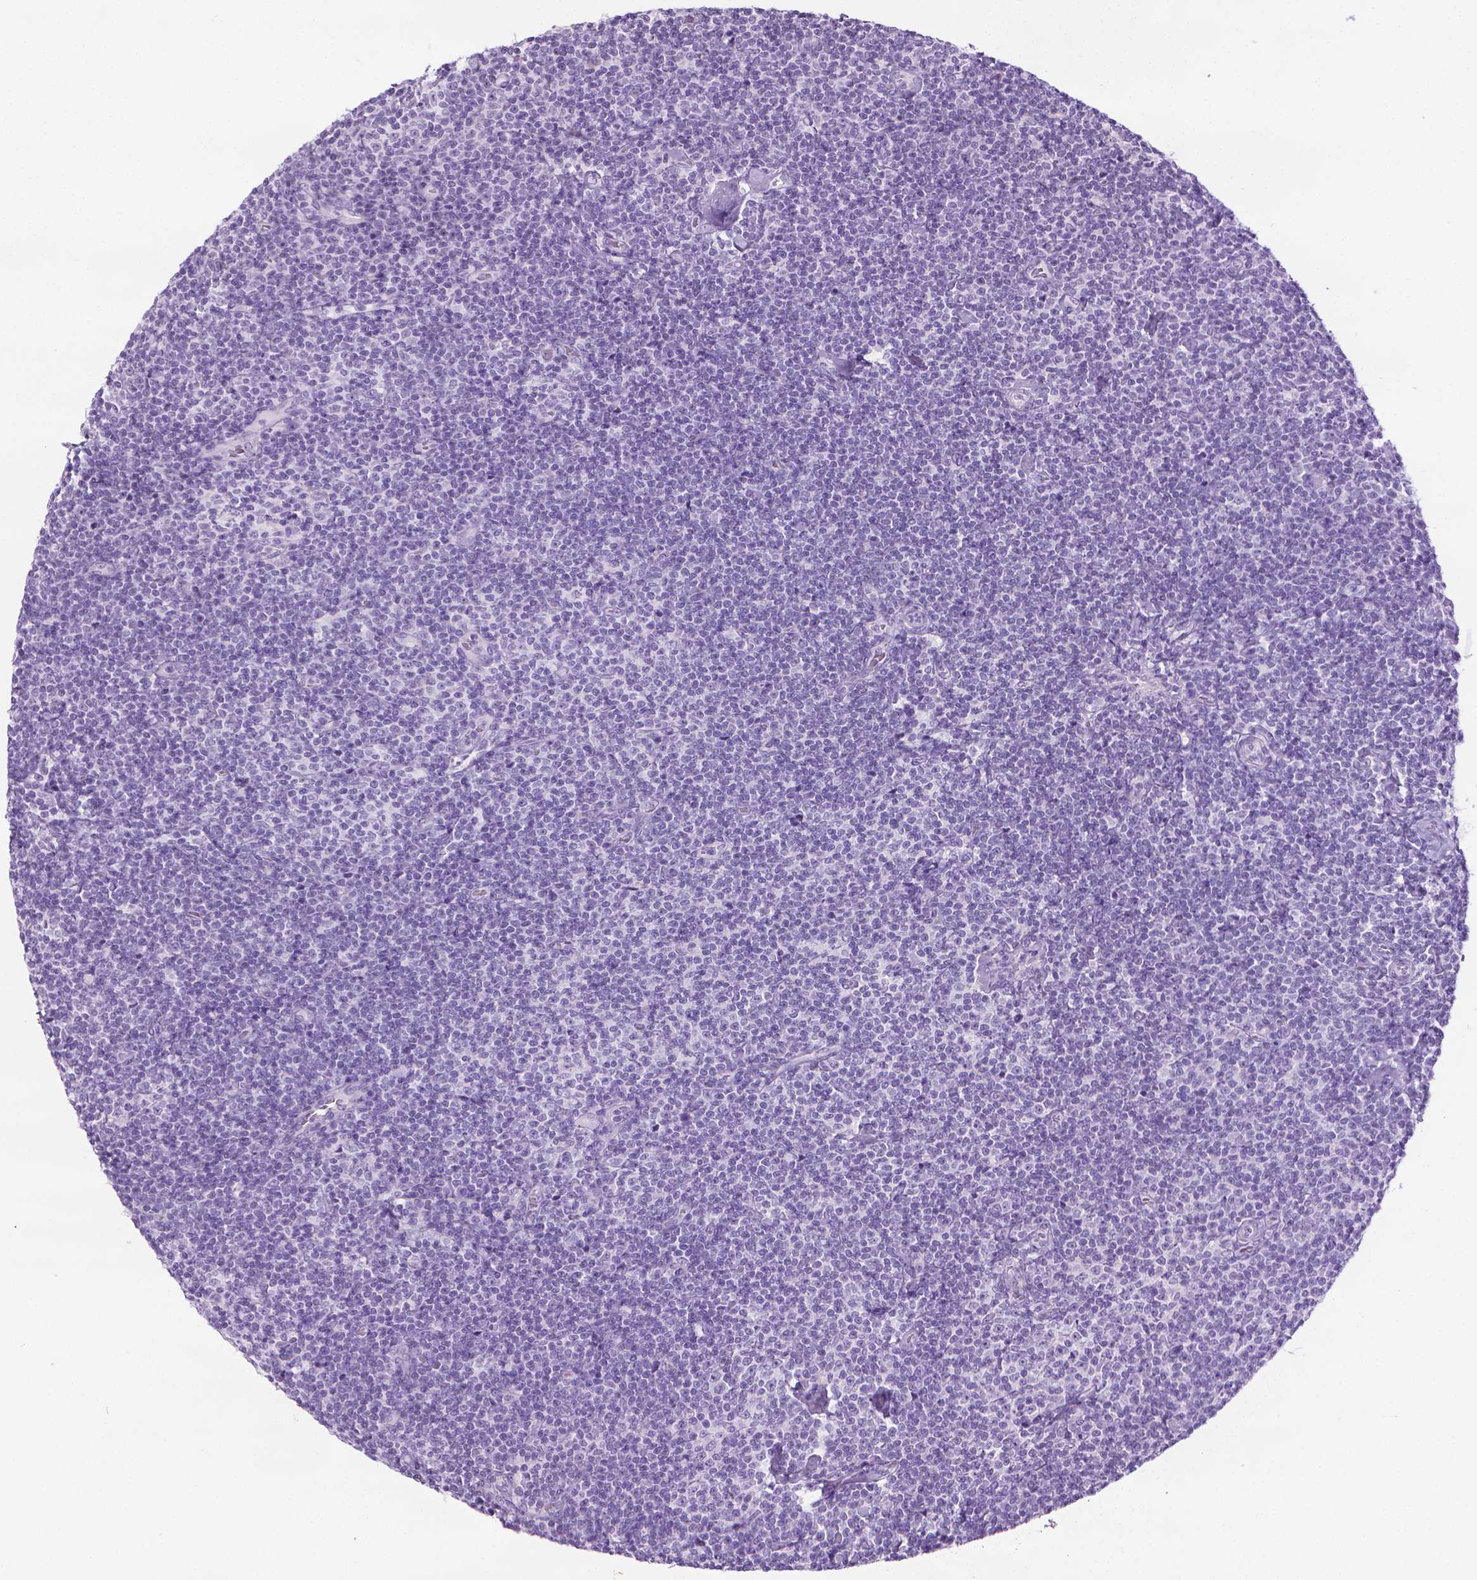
{"staining": {"intensity": "negative", "quantity": "none", "location": "none"}, "tissue": "lymphoma", "cell_type": "Tumor cells", "image_type": "cancer", "snomed": [{"axis": "morphology", "description": "Malignant lymphoma, non-Hodgkin's type, Low grade"}, {"axis": "topography", "description": "Lymph node"}], "caption": "DAB immunohistochemical staining of human lymphoma displays no significant positivity in tumor cells. Nuclei are stained in blue.", "gene": "DNAI7", "patient": {"sex": "male", "age": 81}}